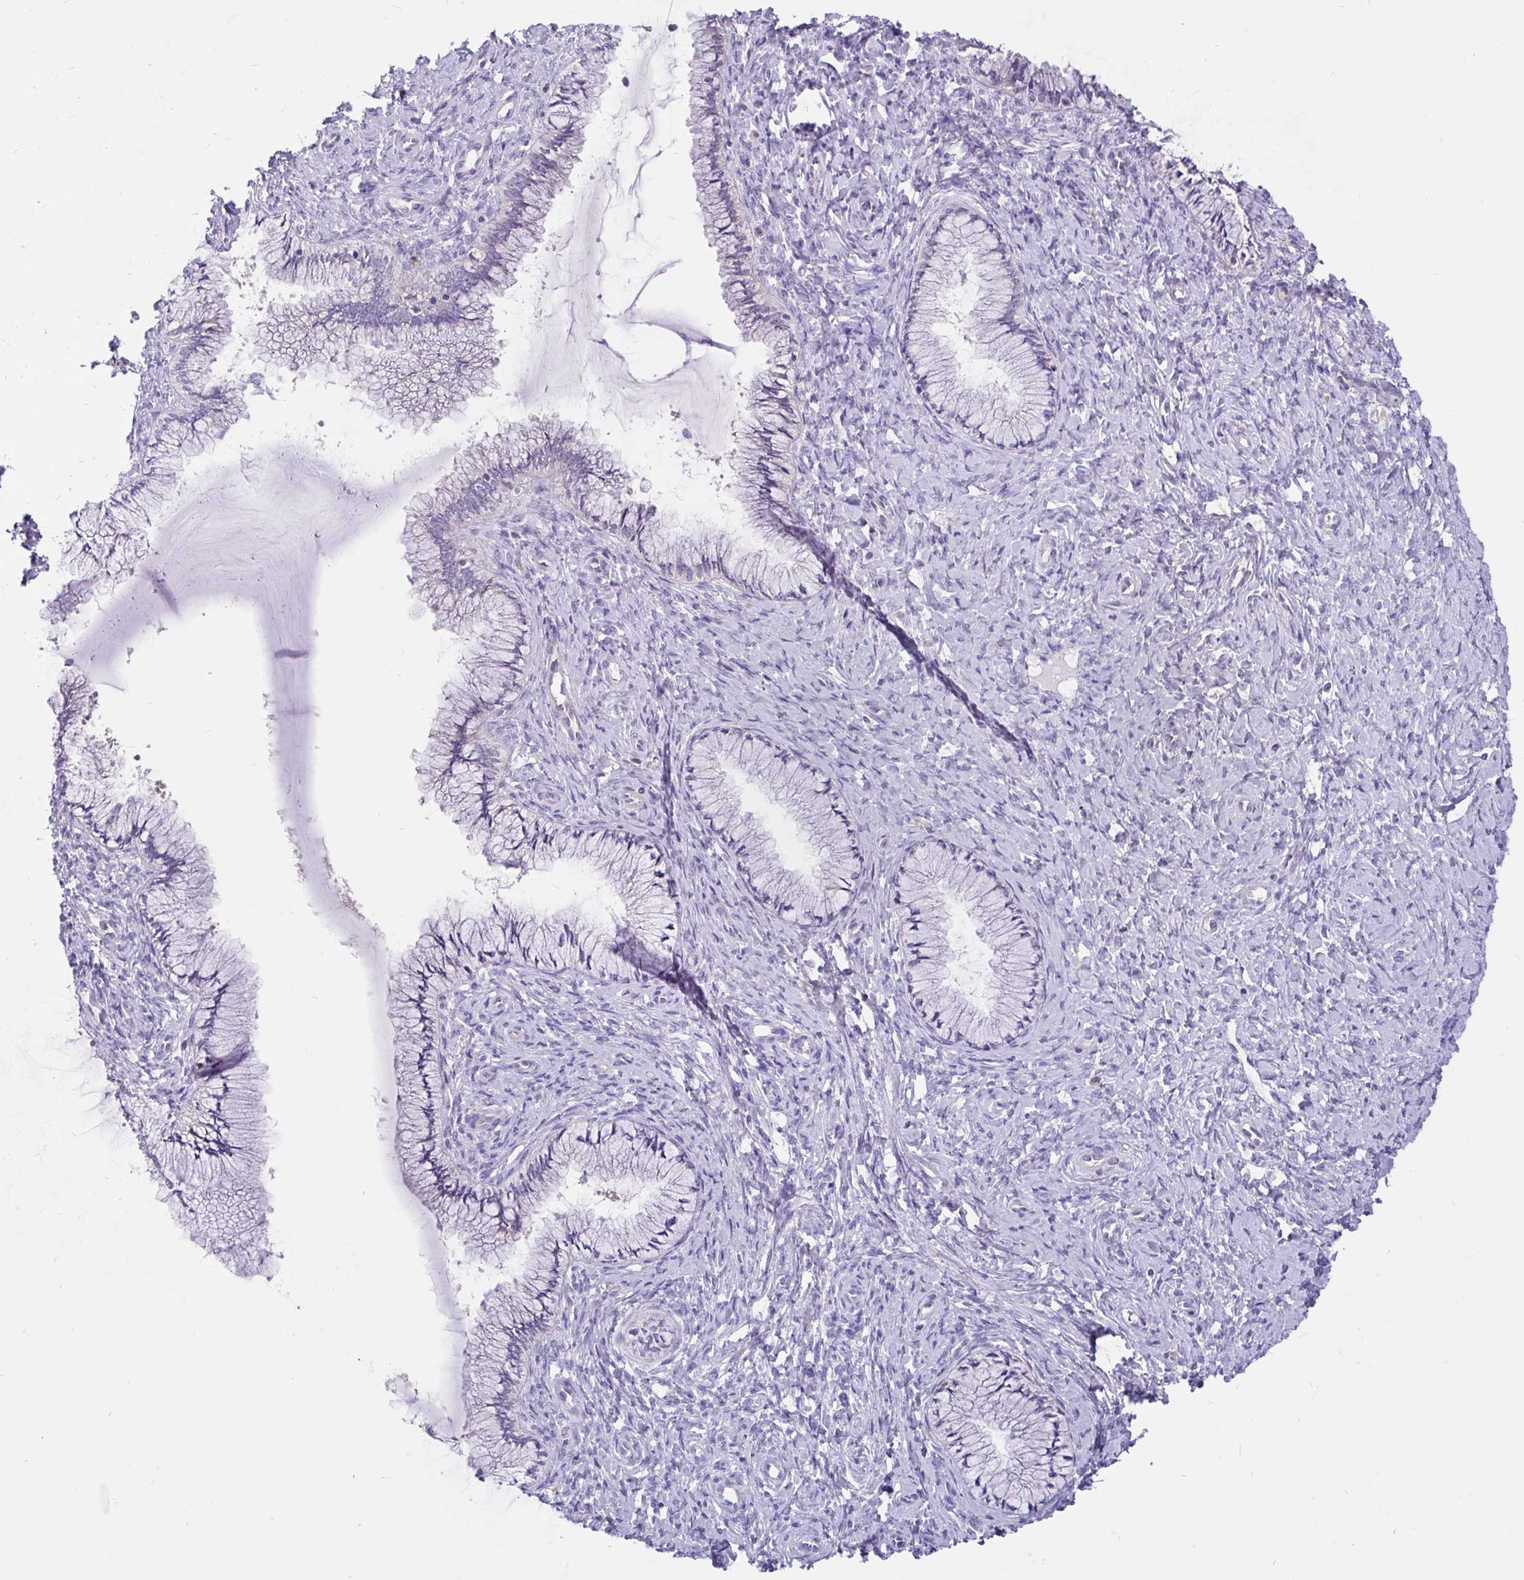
{"staining": {"intensity": "negative", "quantity": "none", "location": "none"}, "tissue": "cervix", "cell_type": "Glandular cells", "image_type": "normal", "snomed": [{"axis": "morphology", "description": "Normal tissue, NOS"}, {"axis": "topography", "description": "Cervix"}], "caption": "This is a image of IHC staining of benign cervix, which shows no expression in glandular cells. The staining is performed using DAB (3,3'-diaminobenzidine) brown chromogen with nuclei counter-stained in using hematoxylin.", "gene": "KIAA2013", "patient": {"sex": "female", "age": 37}}